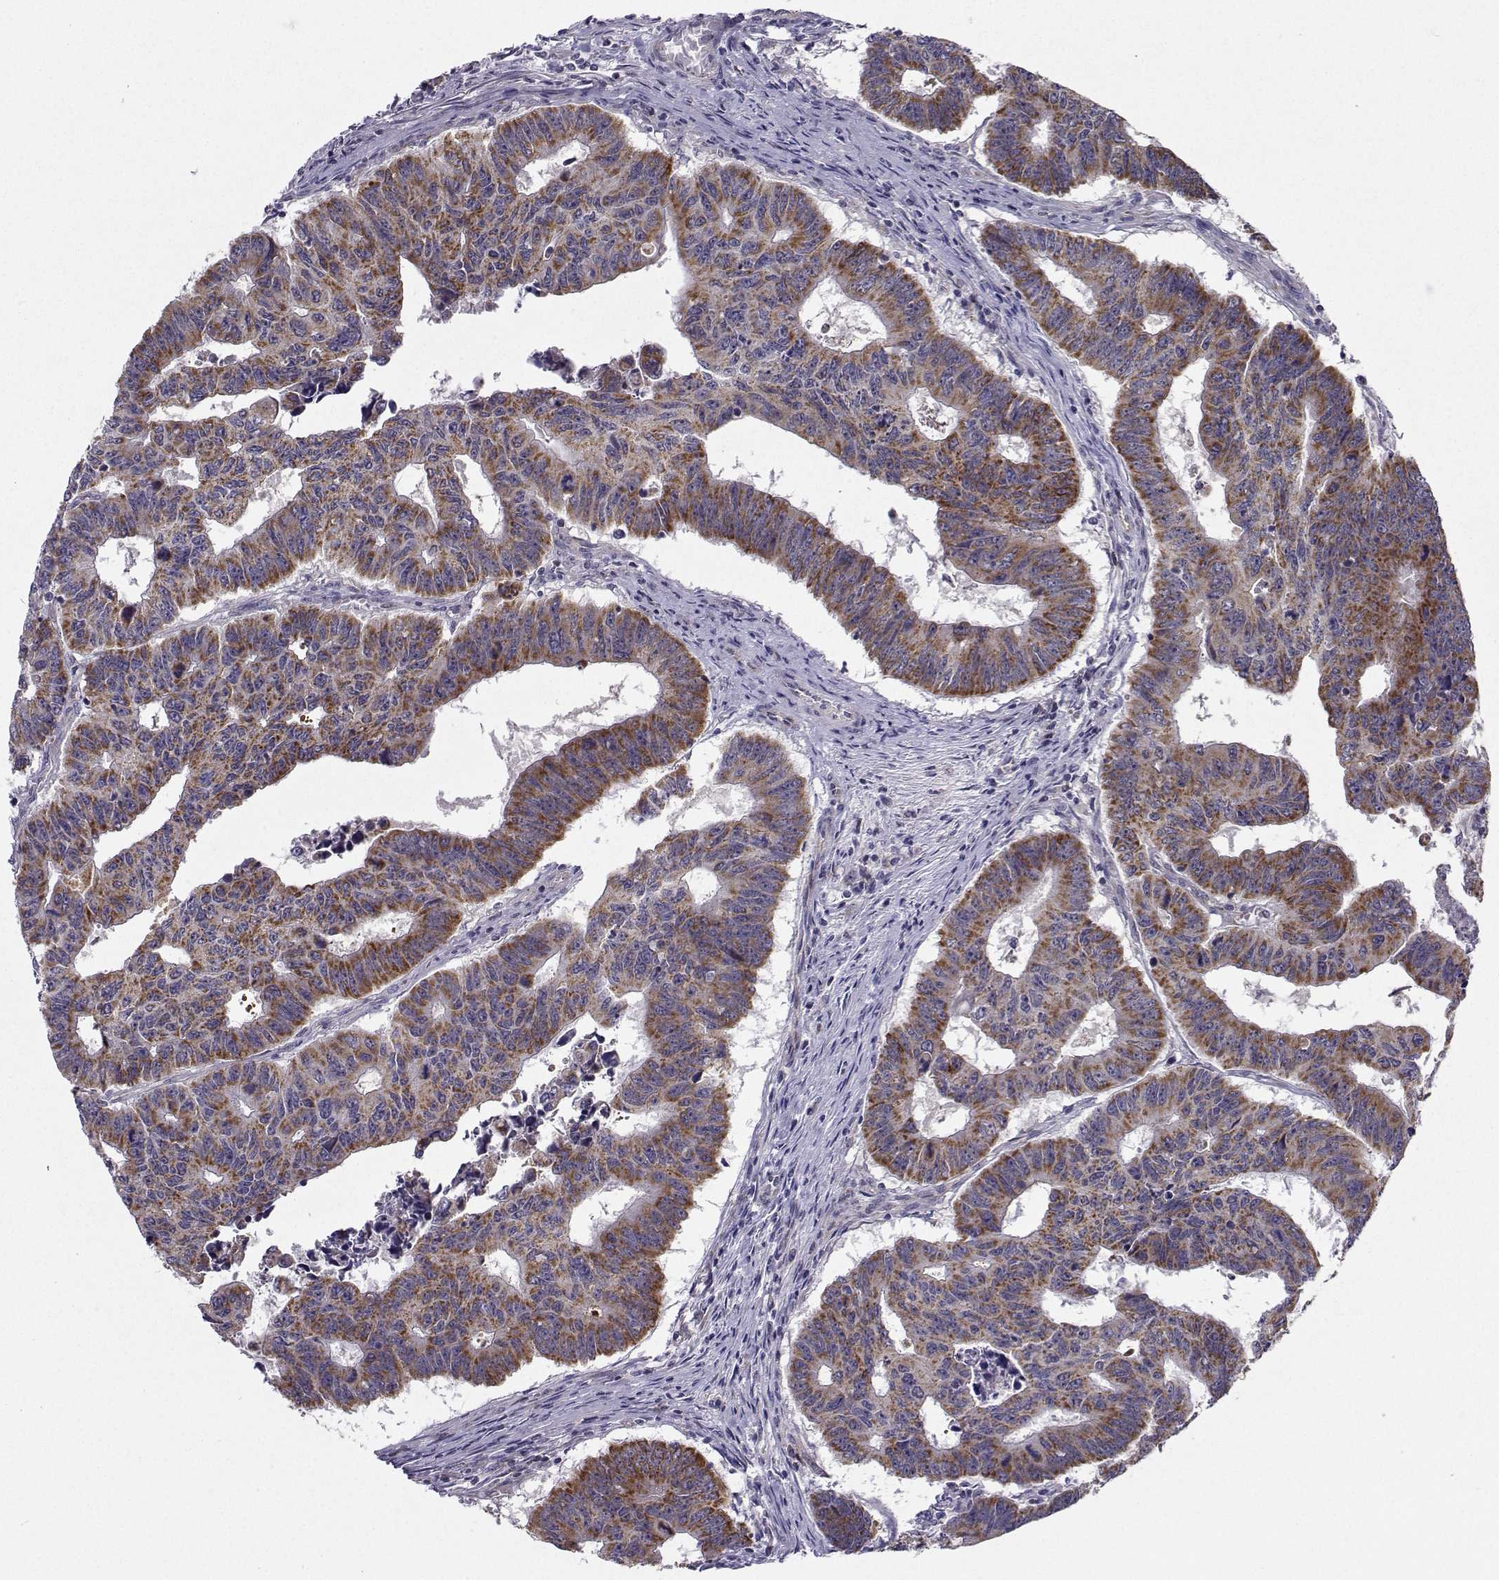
{"staining": {"intensity": "strong", "quantity": ">75%", "location": "cytoplasmic/membranous"}, "tissue": "colorectal cancer", "cell_type": "Tumor cells", "image_type": "cancer", "snomed": [{"axis": "morphology", "description": "Adenocarcinoma, NOS"}, {"axis": "topography", "description": "Appendix"}, {"axis": "topography", "description": "Colon"}, {"axis": "topography", "description": "Cecum"}, {"axis": "topography", "description": "Colon asc"}], "caption": "There is high levels of strong cytoplasmic/membranous expression in tumor cells of colorectal adenocarcinoma, as demonstrated by immunohistochemical staining (brown color).", "gene": "NECAB3", "patient": {"sex": "female", "age": 85}}